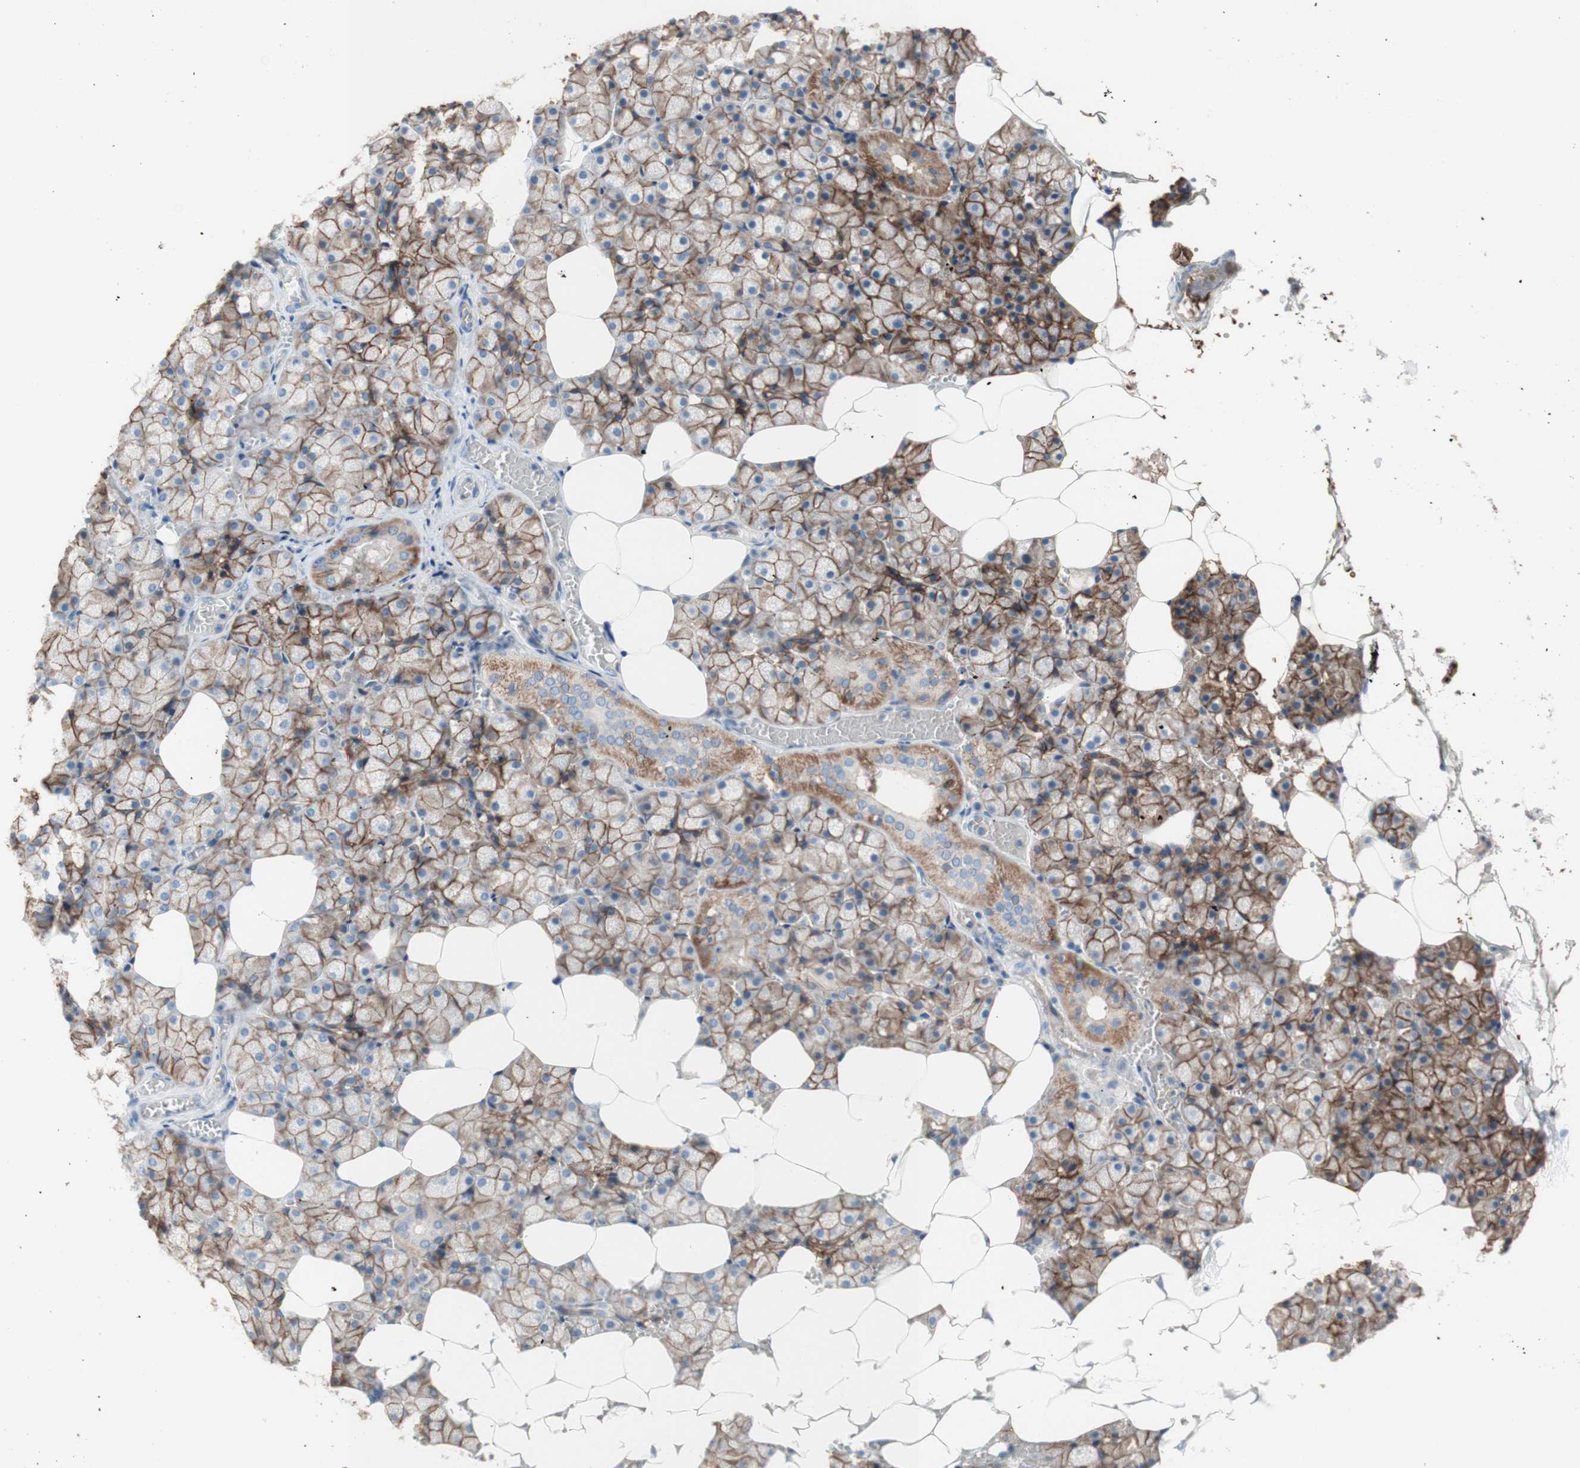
{"staining": {"intensity": "moderate", "quantity": ">75%", "location": "cytoplasmic/membranous"}, "tissue": "salivary gland", "cell_type": "Glandular cells", "image_type": "normal", "snomed": [{"axis": "morphology", "description": "Normal tissue, NOS"}, {"axis": "topography", "description": "Salivary gland"}], "caption": "Salivary gland stained with DAB immunohistochemistry (IHC) demonstrates medium levels of moderate cytoplasmic/membranous expression in approximately >75% of glandular cells.", "gene": "CD46", "patient": {"sex": "male", "age": 62}}